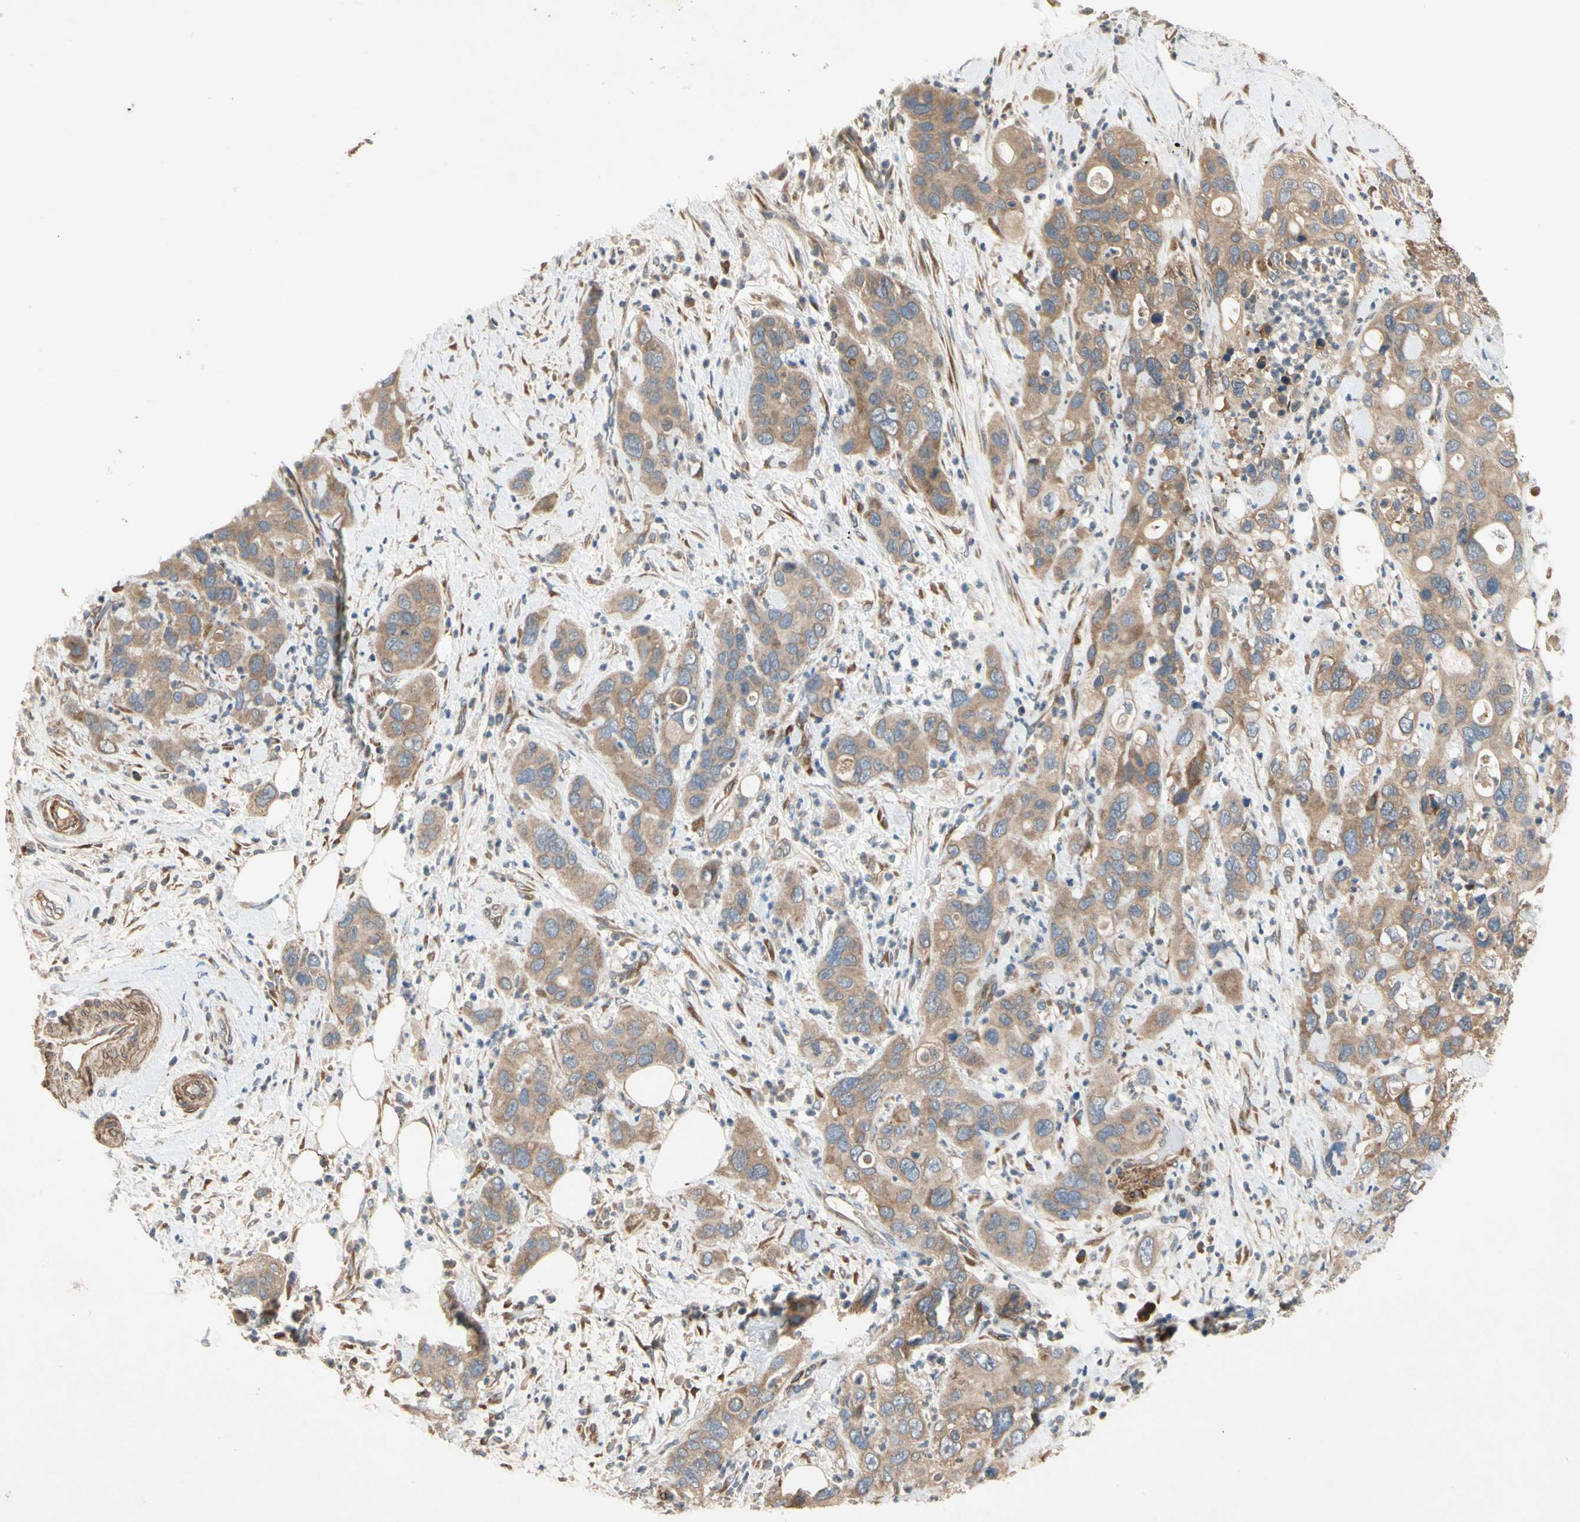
{"staining": {"intensity": "moderate", "quantity": ">75%", "location": "cytoplasmic/membranous"}, "tissue": "pancreatic cancer", "cell_type": "Tumor cells", "image_type": "cancer", "snomed": [{"axis": "morphology", "description": "Adenocarcinoma, NOS"}, {"axis": "topography", "description": "Pancreas"}], "caption": "The immunohistochemical stain shows moderate cytoplasmic/membranous staining in tumor cells of pancreatic cancer (adenocarcinoma) tissue. (DAB (3,3'-diaminobenzidine) = brown stain, brightfield microscopy at high magnification).", "gene": "XYLT1", "patient": {"sex": "female", "age": 71}}